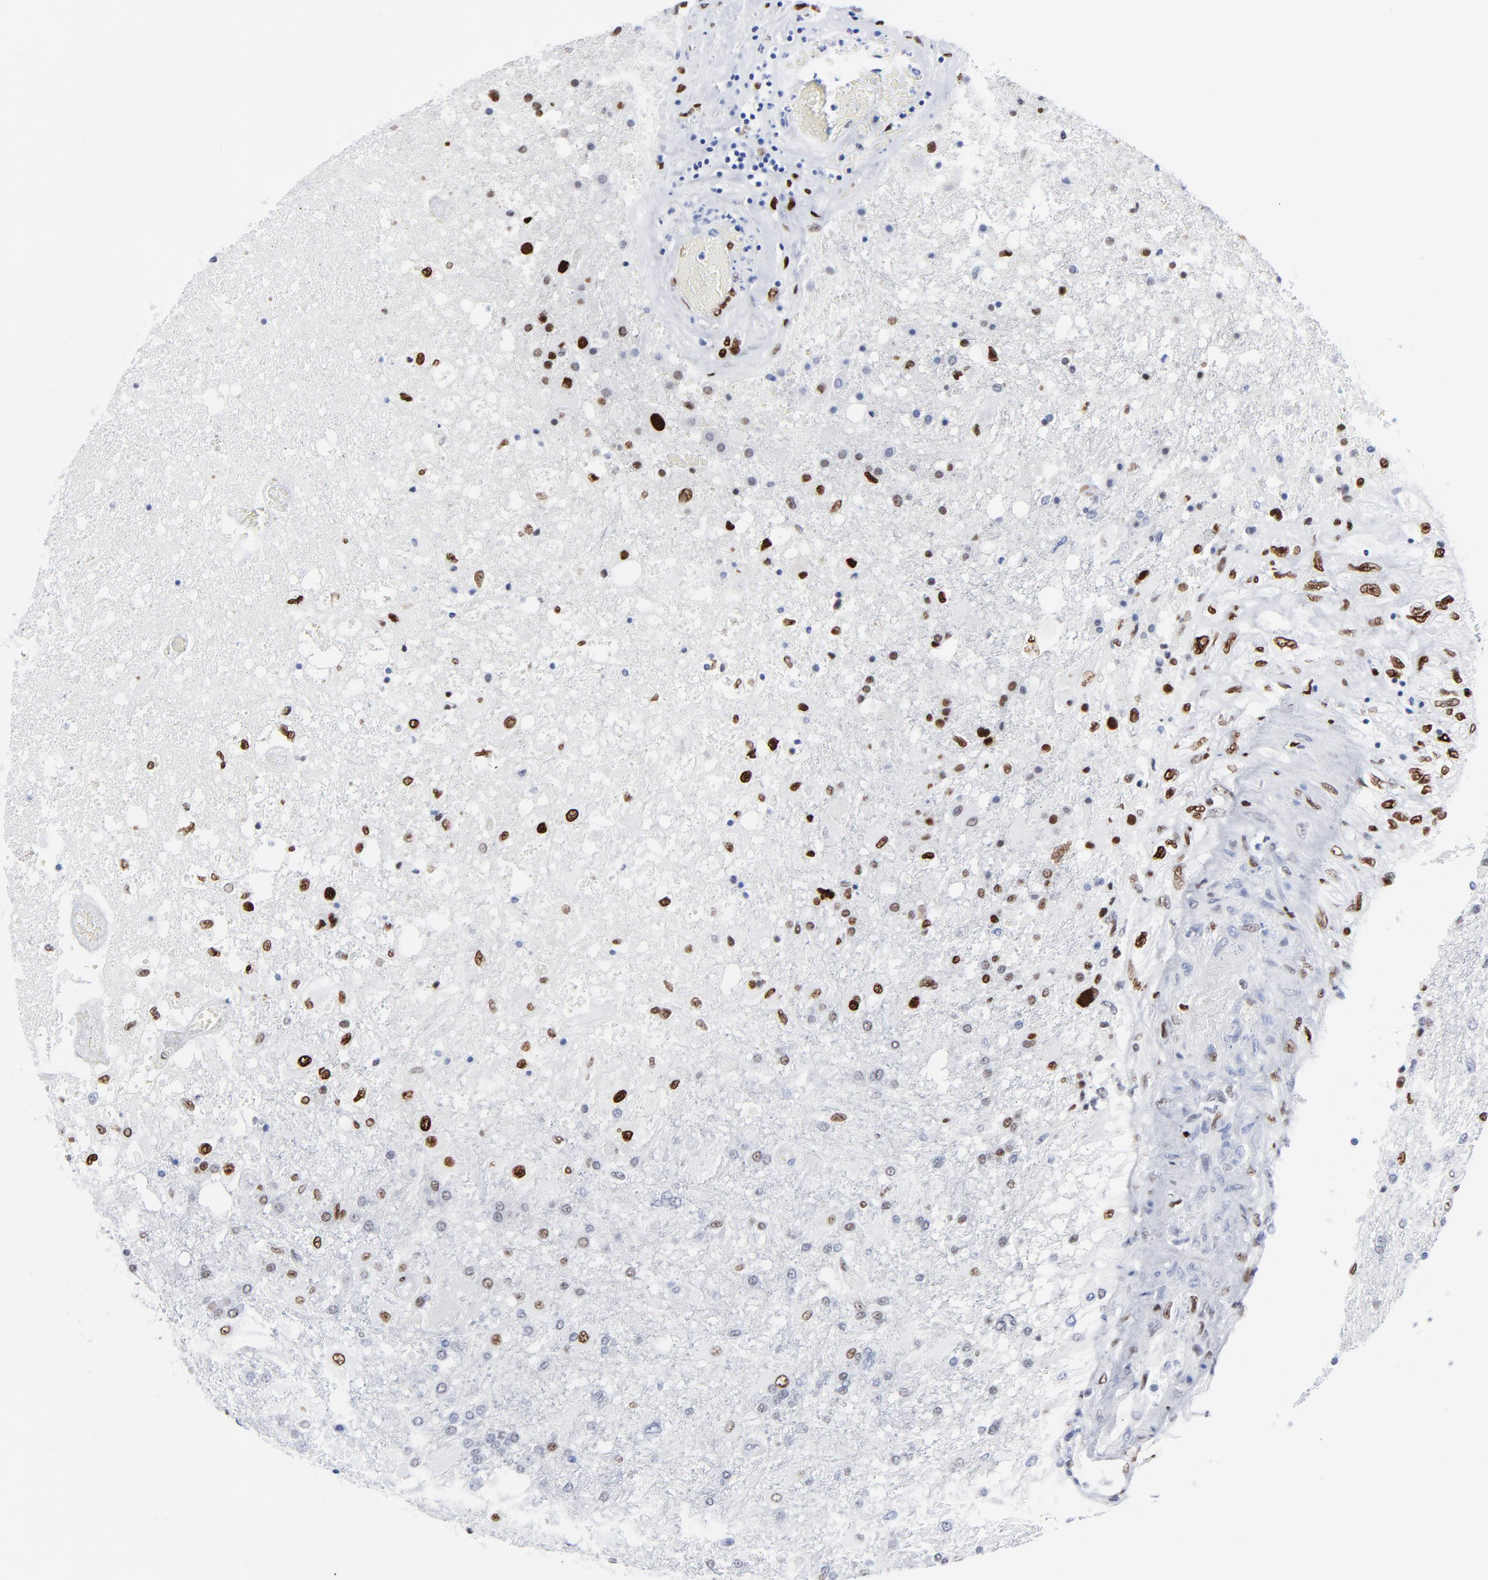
{"staining": {"intensity": "strong", "quantity": "<25%", "location": "nuclear"}, "tissue": "glioma", "cell_type": "Tumor cells", "image_type": "cancer", "snomed": [{"axis": "morphology", "description": "Glioma, malignant, High grade"}, {"axis": "topography", "description": "Cerebral cortex"}], "caption": "High-magnification brightfield microscopy of high-grade glioma (malignant) stained with DAB (brown) and counterstained with hematoxylin (blue). tumor cells exhibit strong nuclear expression is present in approximately<25% of cells.", "gene": "JUN", "patient": {"sex": "male", "age": 79}}